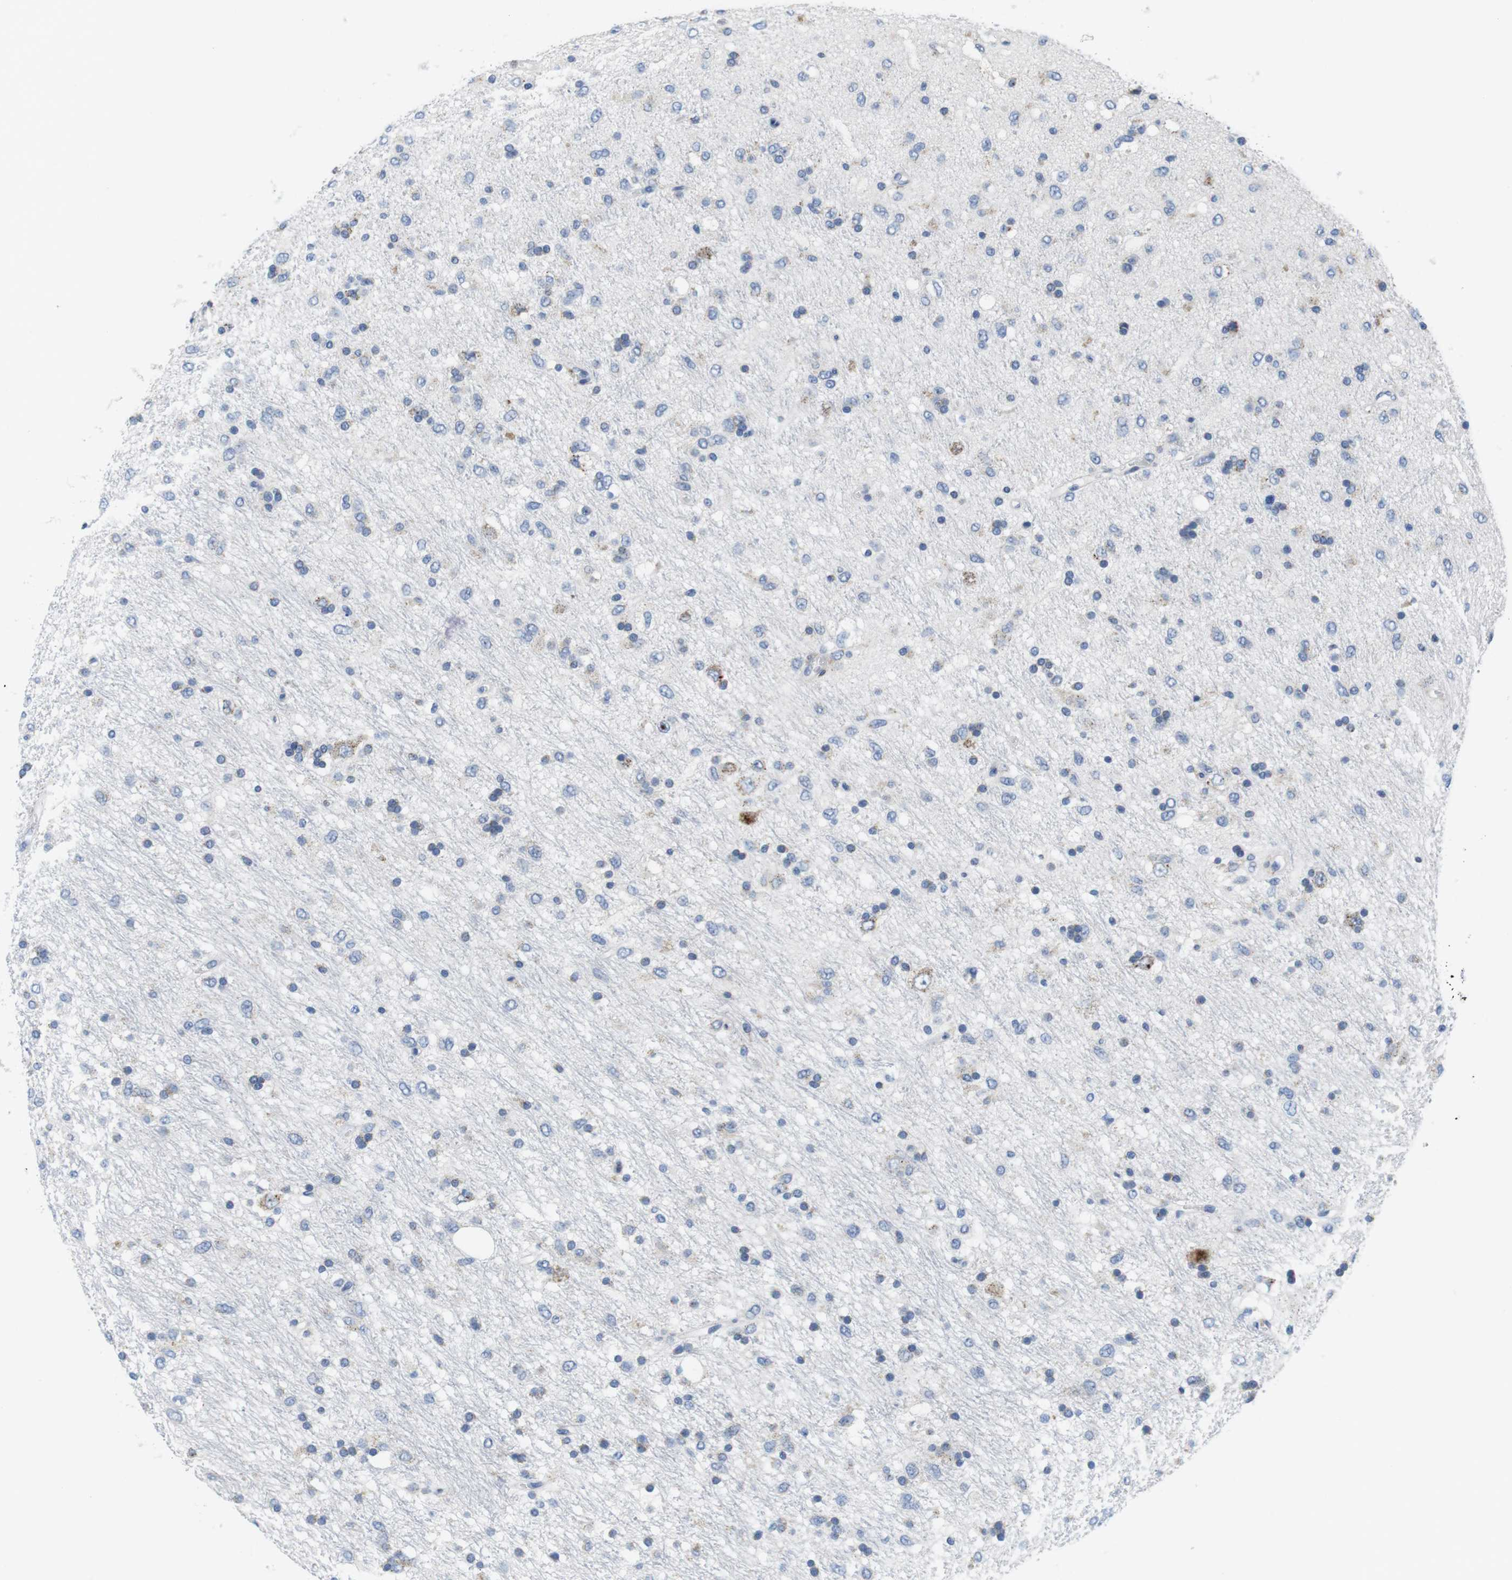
{"staining": {"intensity": "negative", "quantity": "none", "location": "none"}, "tissue": "glioma", "cell_type": "Tumor cells", "image_type": "cancer", "snomed": [{"axis": "morphology", "description": "Glioma, malignant, Low grade"}, {"axis": "topography", "description": "Brain"}], "caption": "A photomicrograph of human low-grade glioma (malignant) is negative for staining in tumor cells.", "gene": "CNGA2", "patient": {"sex": "male", "age": 77}}